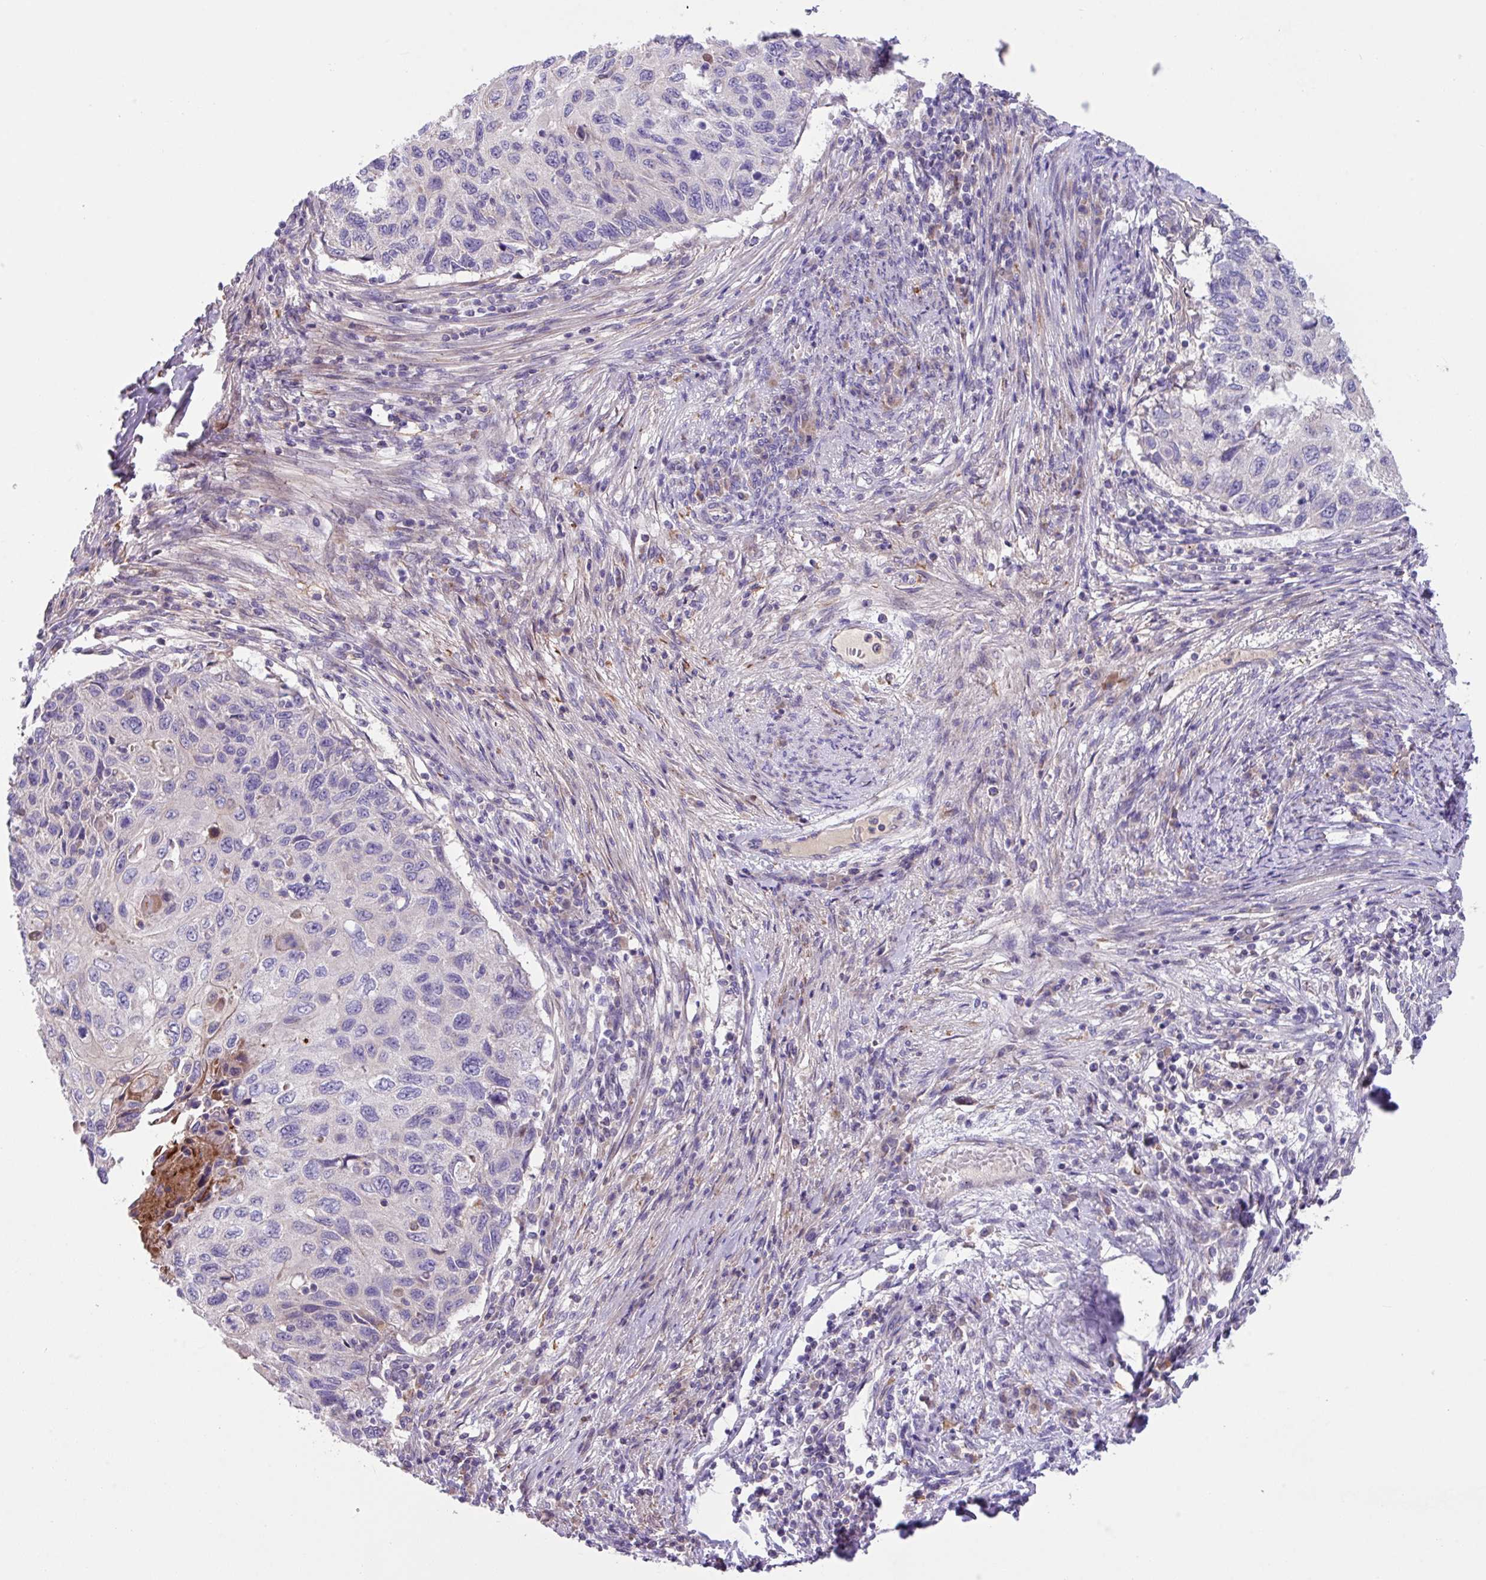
{"staining": {"intensity": "negative", "quantity": "none", "location": "none"}, "tissue": "cervical cancer", "cell_type": "Tumor cells", "image_type": "cancer", "snomed": [{"axis": "morphology", "description": "Squamous cell carcinoma, NOS"}, {"axis": "topography", "description": "Cervix"}], "caption": "Human cervical cancer stained for a protein using IHC demonstrates no expression in tumor cells.", "gene": "IQCJ", "patient": {"sex": "female", "age": 70}}